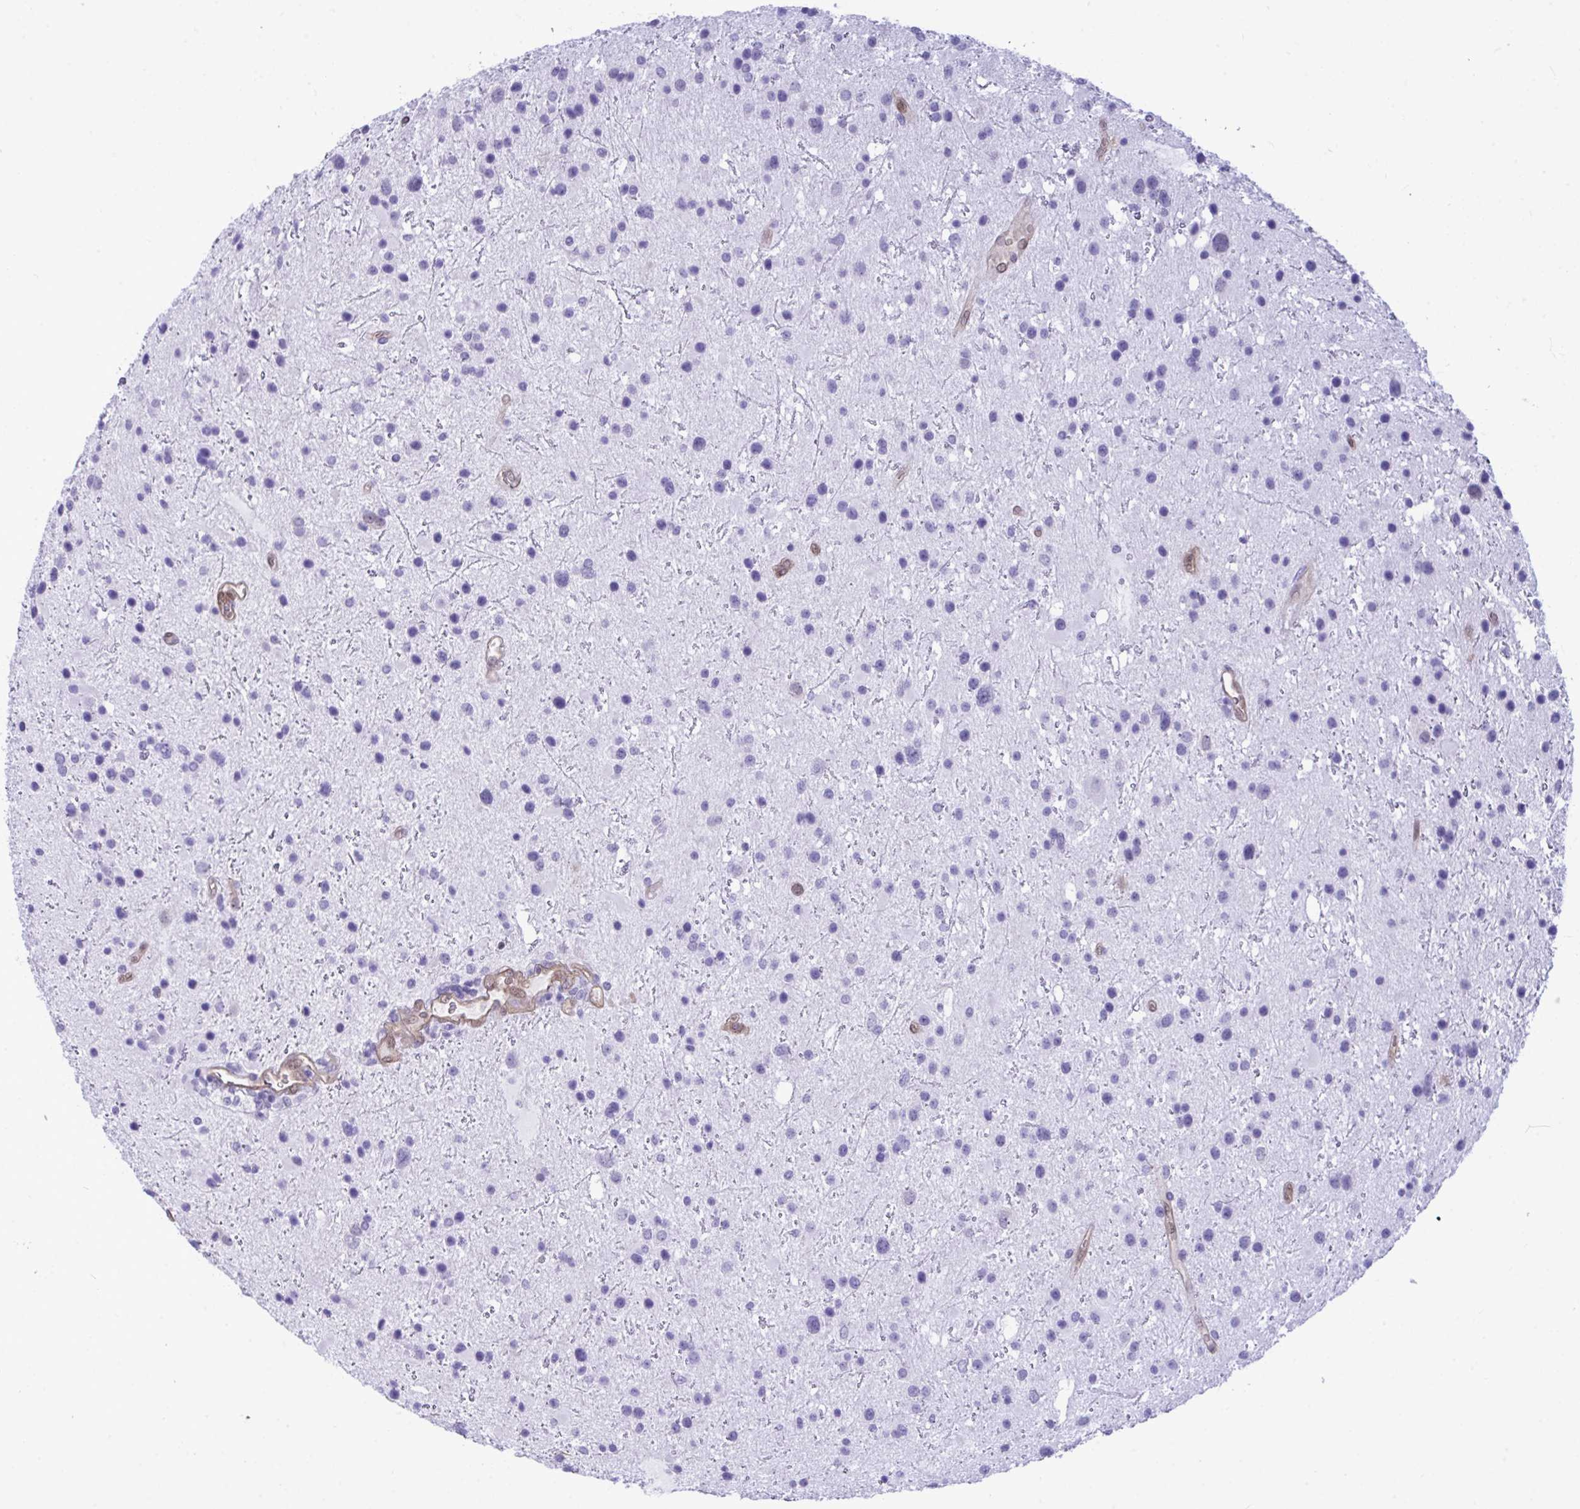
{"staining": {"intensity": "negative", "quantity": "none", "location": "none"}, "tissue": "glioma", "cell_type": "Tumor cells", "image_type": "cancer", "snomed": [{"axis": "morphology", "description": "Glioma, malignant, Low grade"}, {"axis": "topography", "description": "Brain"}], "caption": "IHC histopathology image of malignant glioma (low-grade) stained for a protein (brown), which demonstrates no positivity in tumor cells. (DAB (3,3'-diaminobenzidine) immunohistochemistry (IHC) visualized using brightfield microscopy, high magnification).", "gene": "LIMS2", "patient": {"sex": "female", "age": 32}}